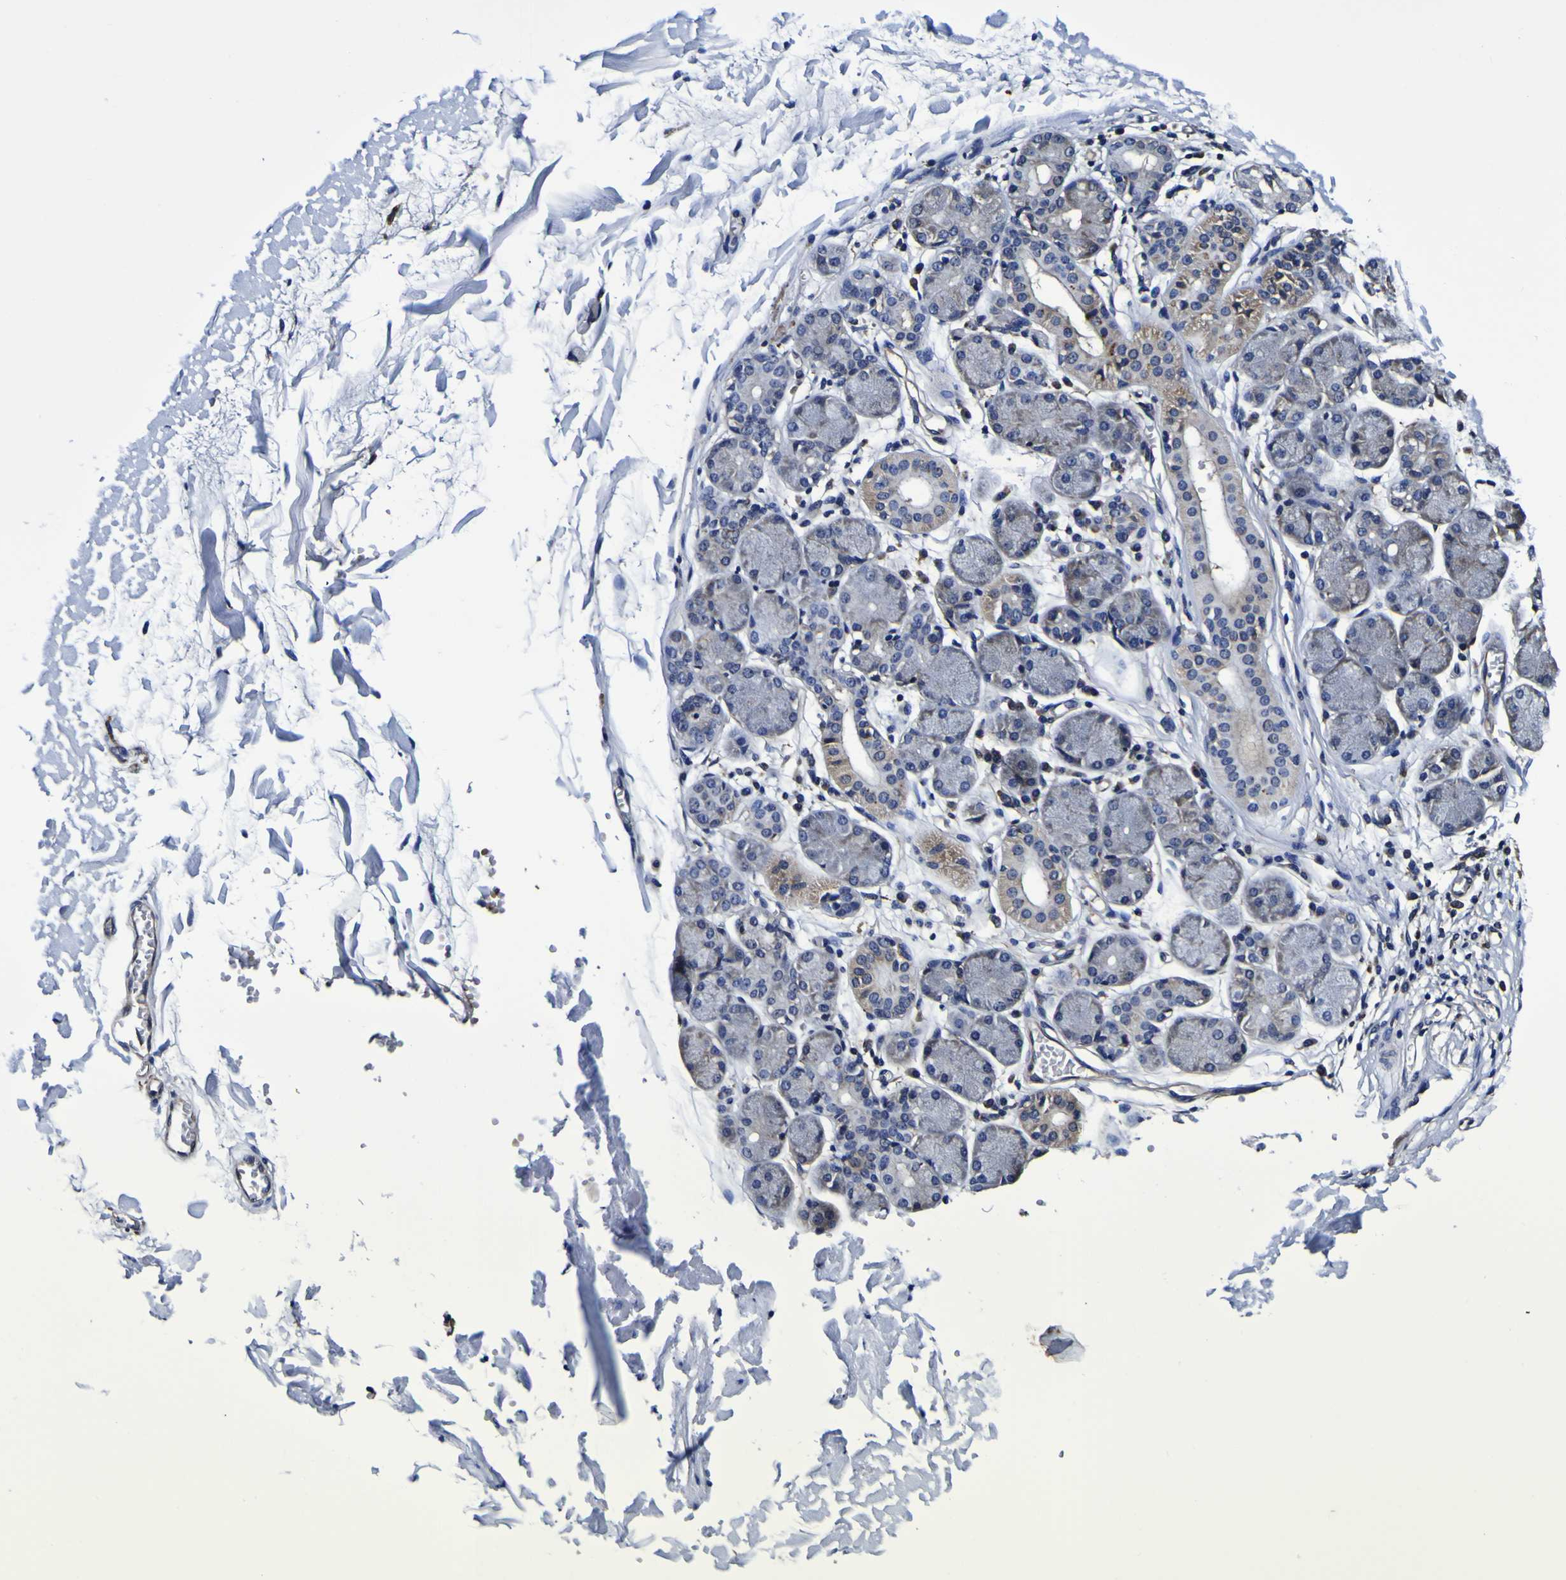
{"staining": {"intensity": "negative", "quantity": "none", "location": "none"}, "tissue": "salivary gland", "cell_type": "Glandular cells", "image_type": "normal", "snomed": [{"axis": "morphology", "description": "Normal tissue, NOS"}, {"axis": "topography", "description": "Salivary gland"}], "caption": "Photomicrograph shows no protein expression in glandular cells of normal salivary gland.", "gene": "GPX1", "patient": {"sex": "female", "age": 24}}